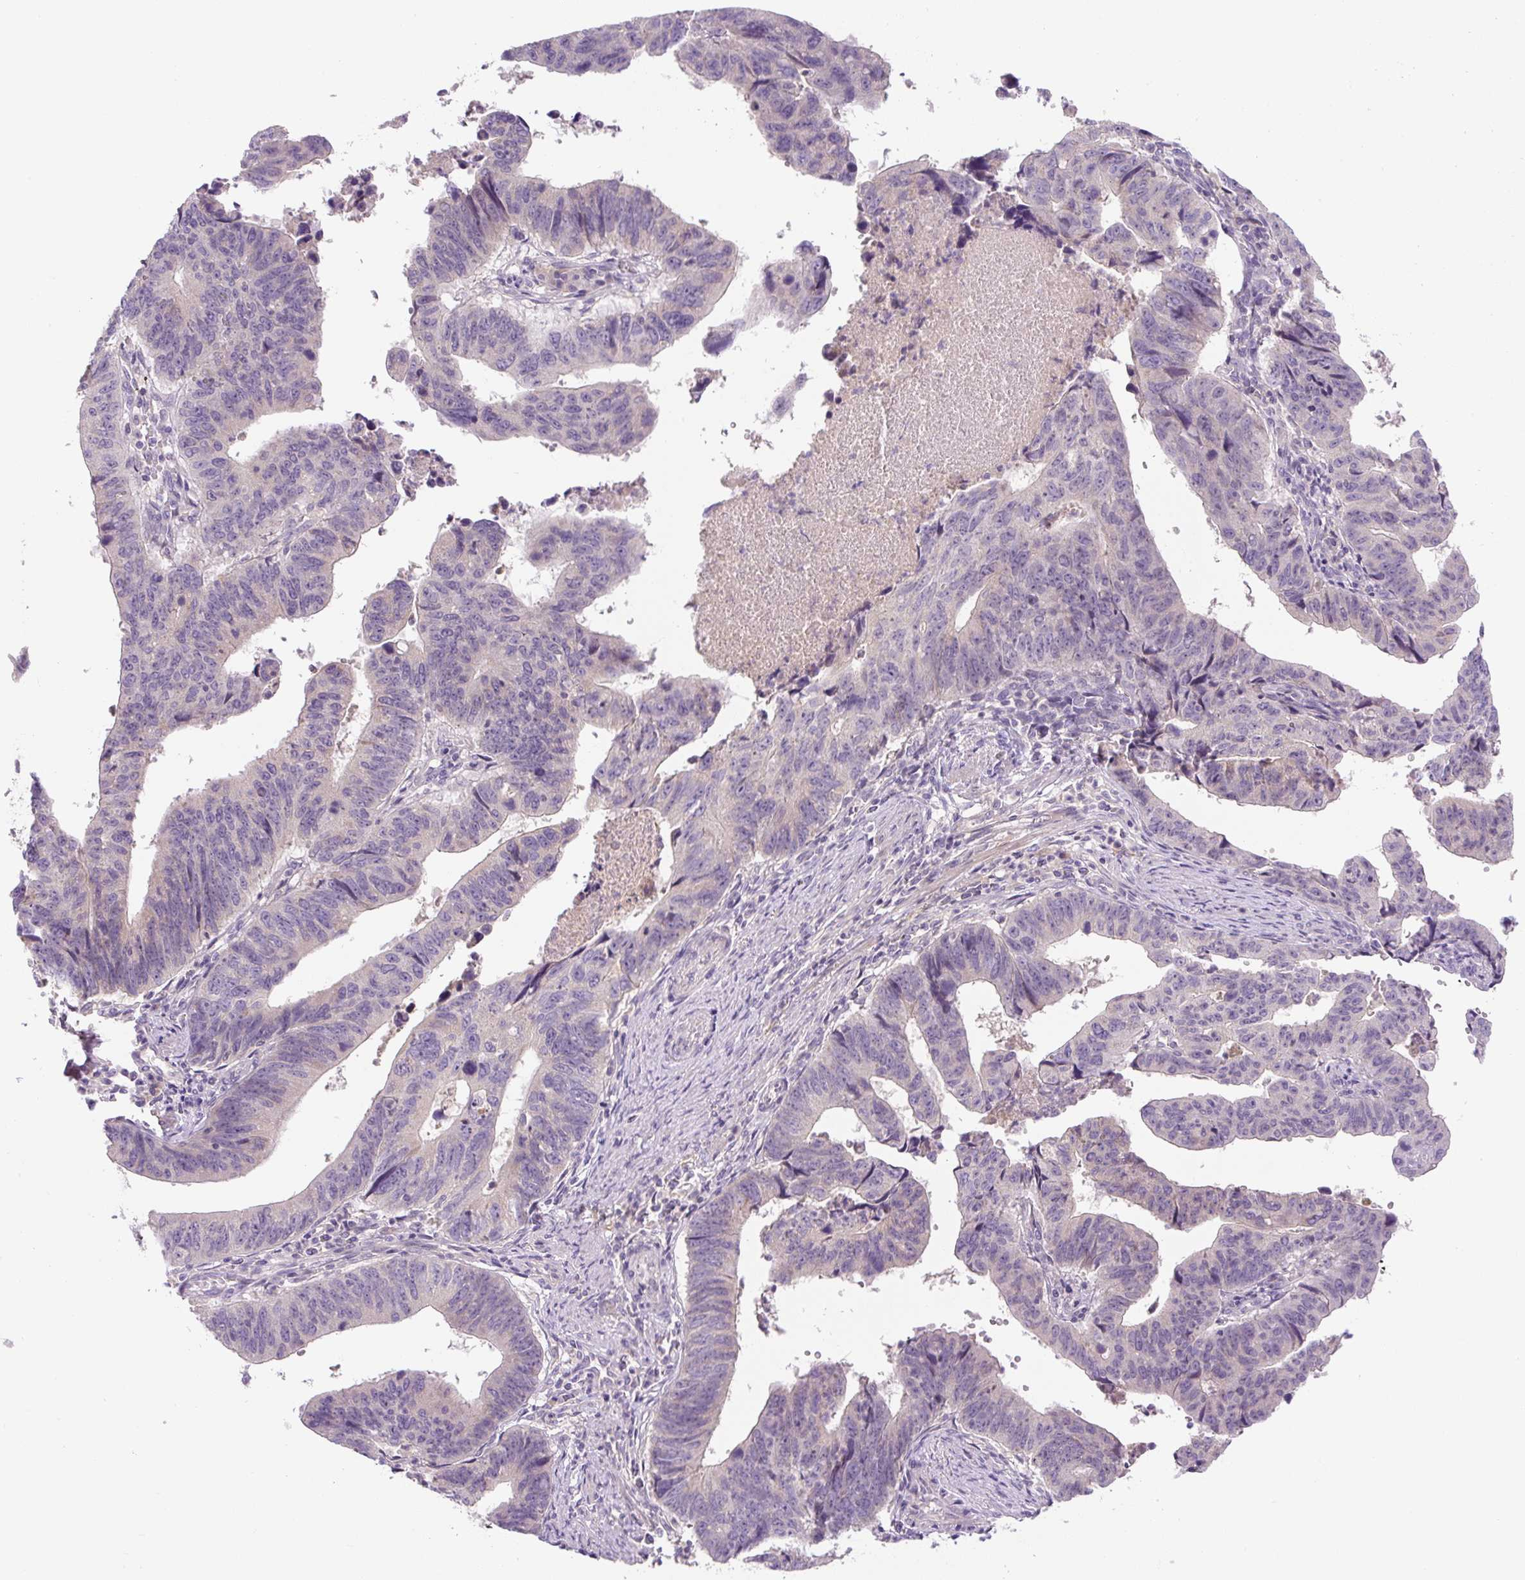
{"staining": {"intensity": "negative", "quantity": "none", "location": "none"}, "tissue": "stomach cancer", "cell_type": "Tumor cells", "image_type": "cancer", "snomed": [{"axis": "morphology", "description": "Adenocarcinoma, NOS"}, {"axis": "topography", "description": "Stomach"}], "caption": "Stomach cancer (adenocarcinoma) was stained to show a protein in brown. There is no significant expression in tumor cells.", "gene": "UBL3", "patient": {"sex": "male", "age": 59}}